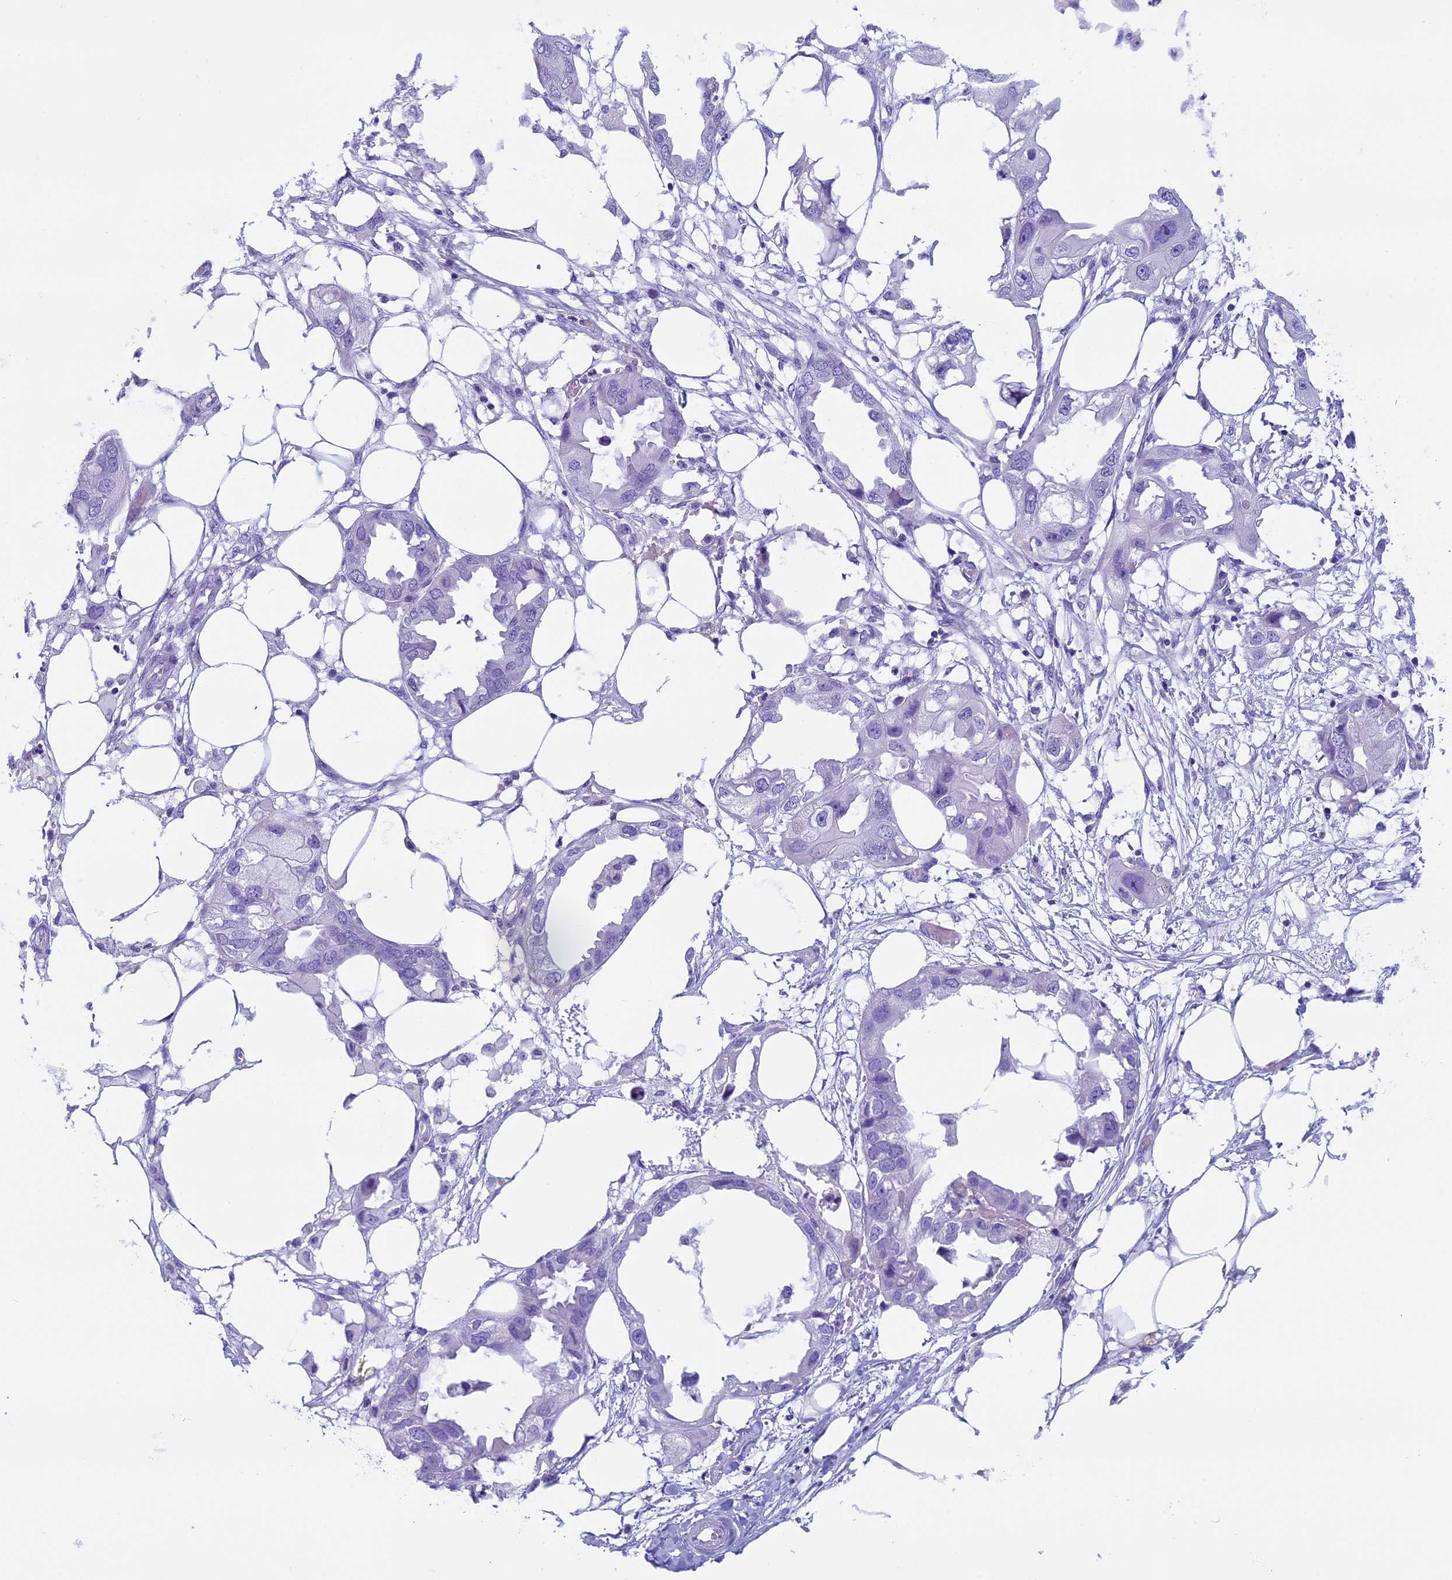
{"staining": {"intensity": "negative", "quantity": "none", "location": "none"}, "tissue": "endometrial cancer", "cell_type": "Tumor cells", "image_type": "cancer", "snomed": [{"axis": "morphology", "description": "Adenocarcinoma, NOS"}, {"axis": "morphology", "description": "Adenocarcinoma, metastatic, NOS"}, {"axis": "topography", "description": "Adipose tissue"}, {"axis": "topography", "description": "Endometrium"}], "caption": "This is an immunohistochemistry (IHC) histopathology image of endometrial metastatic adenocarcinoma. There is no staining in tumor cells.", "gene": "ZNF563", "patient": {"sex": "female", "age": 67}}